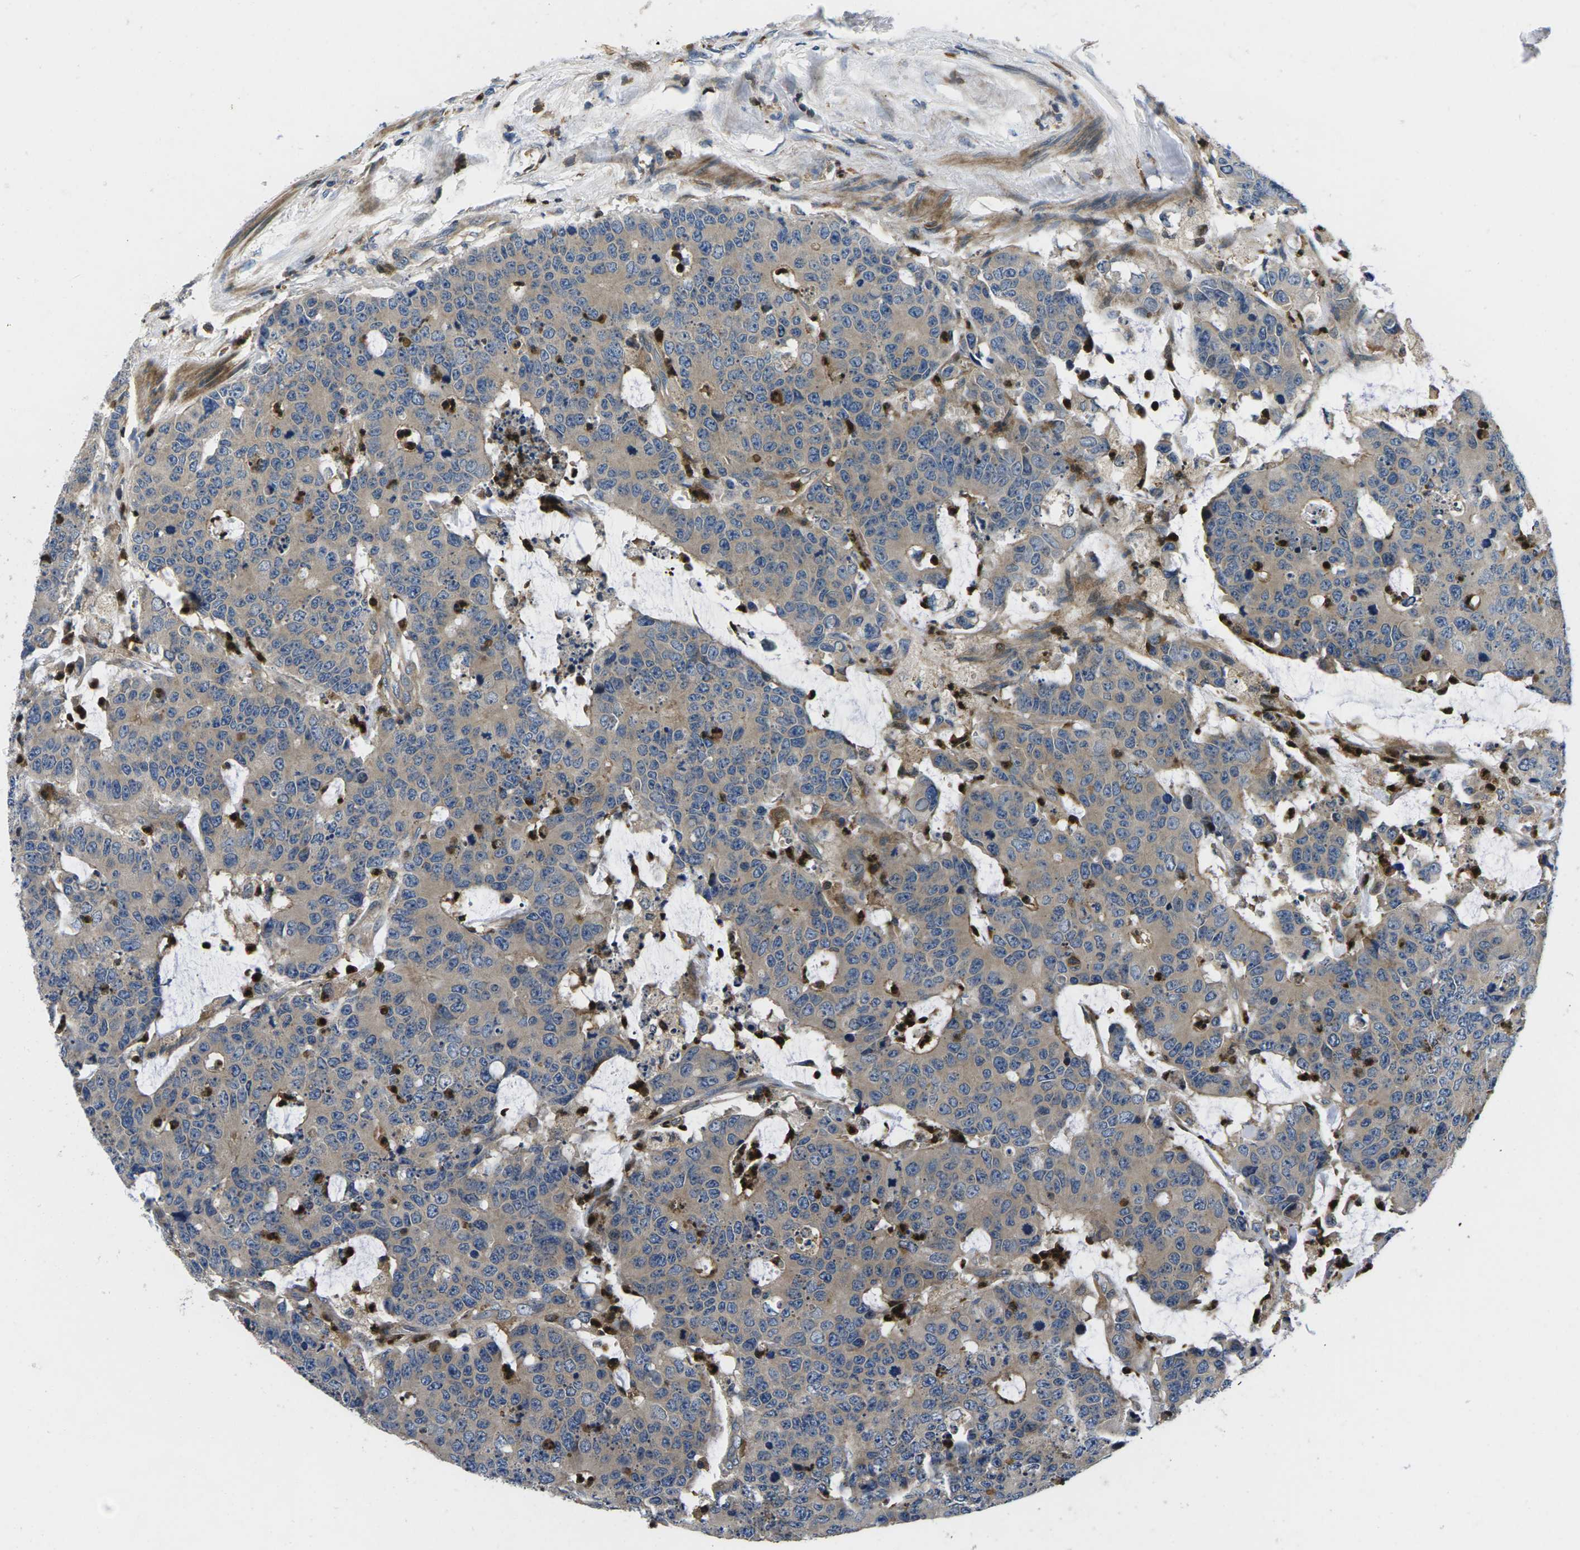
{"staining": {"intensity": "moderate", "quantity": ">75%", "location": "cytoplasmic/membranous"}, "tissue": "colorectal cancer", "cell_type": "Tumor cells", "image_type": "cancer", "snomed": [{"axis": "morphology", "description": "Adenocarcinoma, NOS"}, {"axis": "topography", "description": "Colon"}], "caption": "Immunohistochemistry of colorectal cancer displays medium levels of moderate cytoplasmic/membranous expression in about >75% of tumor cells.", "gene": "PLCE1", "patient": {"sex": "female", "age": 86}}